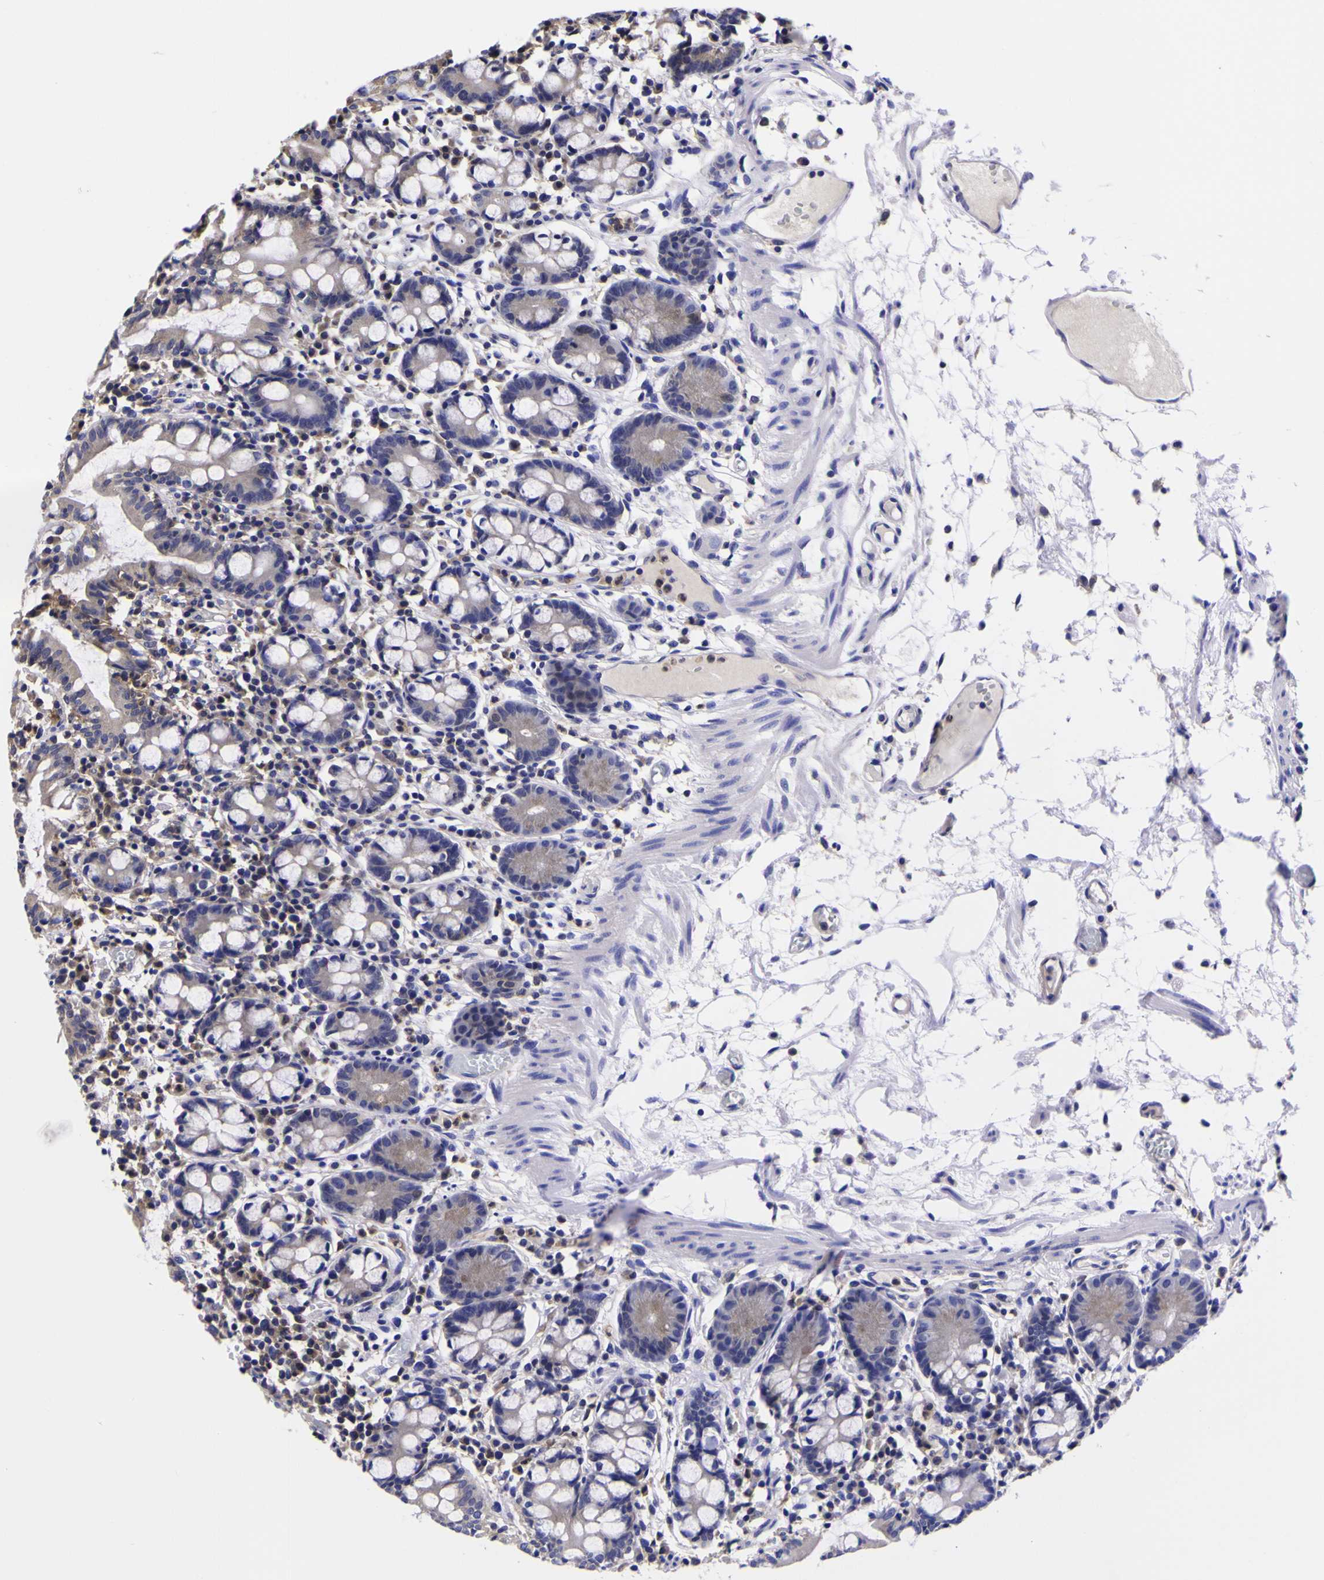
{"staining": {"intensity": "weak", "quantity": "25%-75%", "location": "cytoplasmic/membranous"}, "tissue": "small intestine", "cell_type": "Glandular cells", "image_type": "normal", "snomed": [{"axis": "morphology", "description": "Normal tissue, NOS"}, {"axis": "morphology", "description": "Cystadenocarcinoma, serous, Metastatic site"}, {"axis": "topography", "description": "Small intestine"}], "caption": "This histopathology image reveals immunohistochemistry (IHC) staining of benign human small intestine, with low weak cytoplasmic/membranous staining in approximately 25%-75% of glandular cells.", "gene": "MAPK14", "patient": {"sex": "female", "age": 61}}